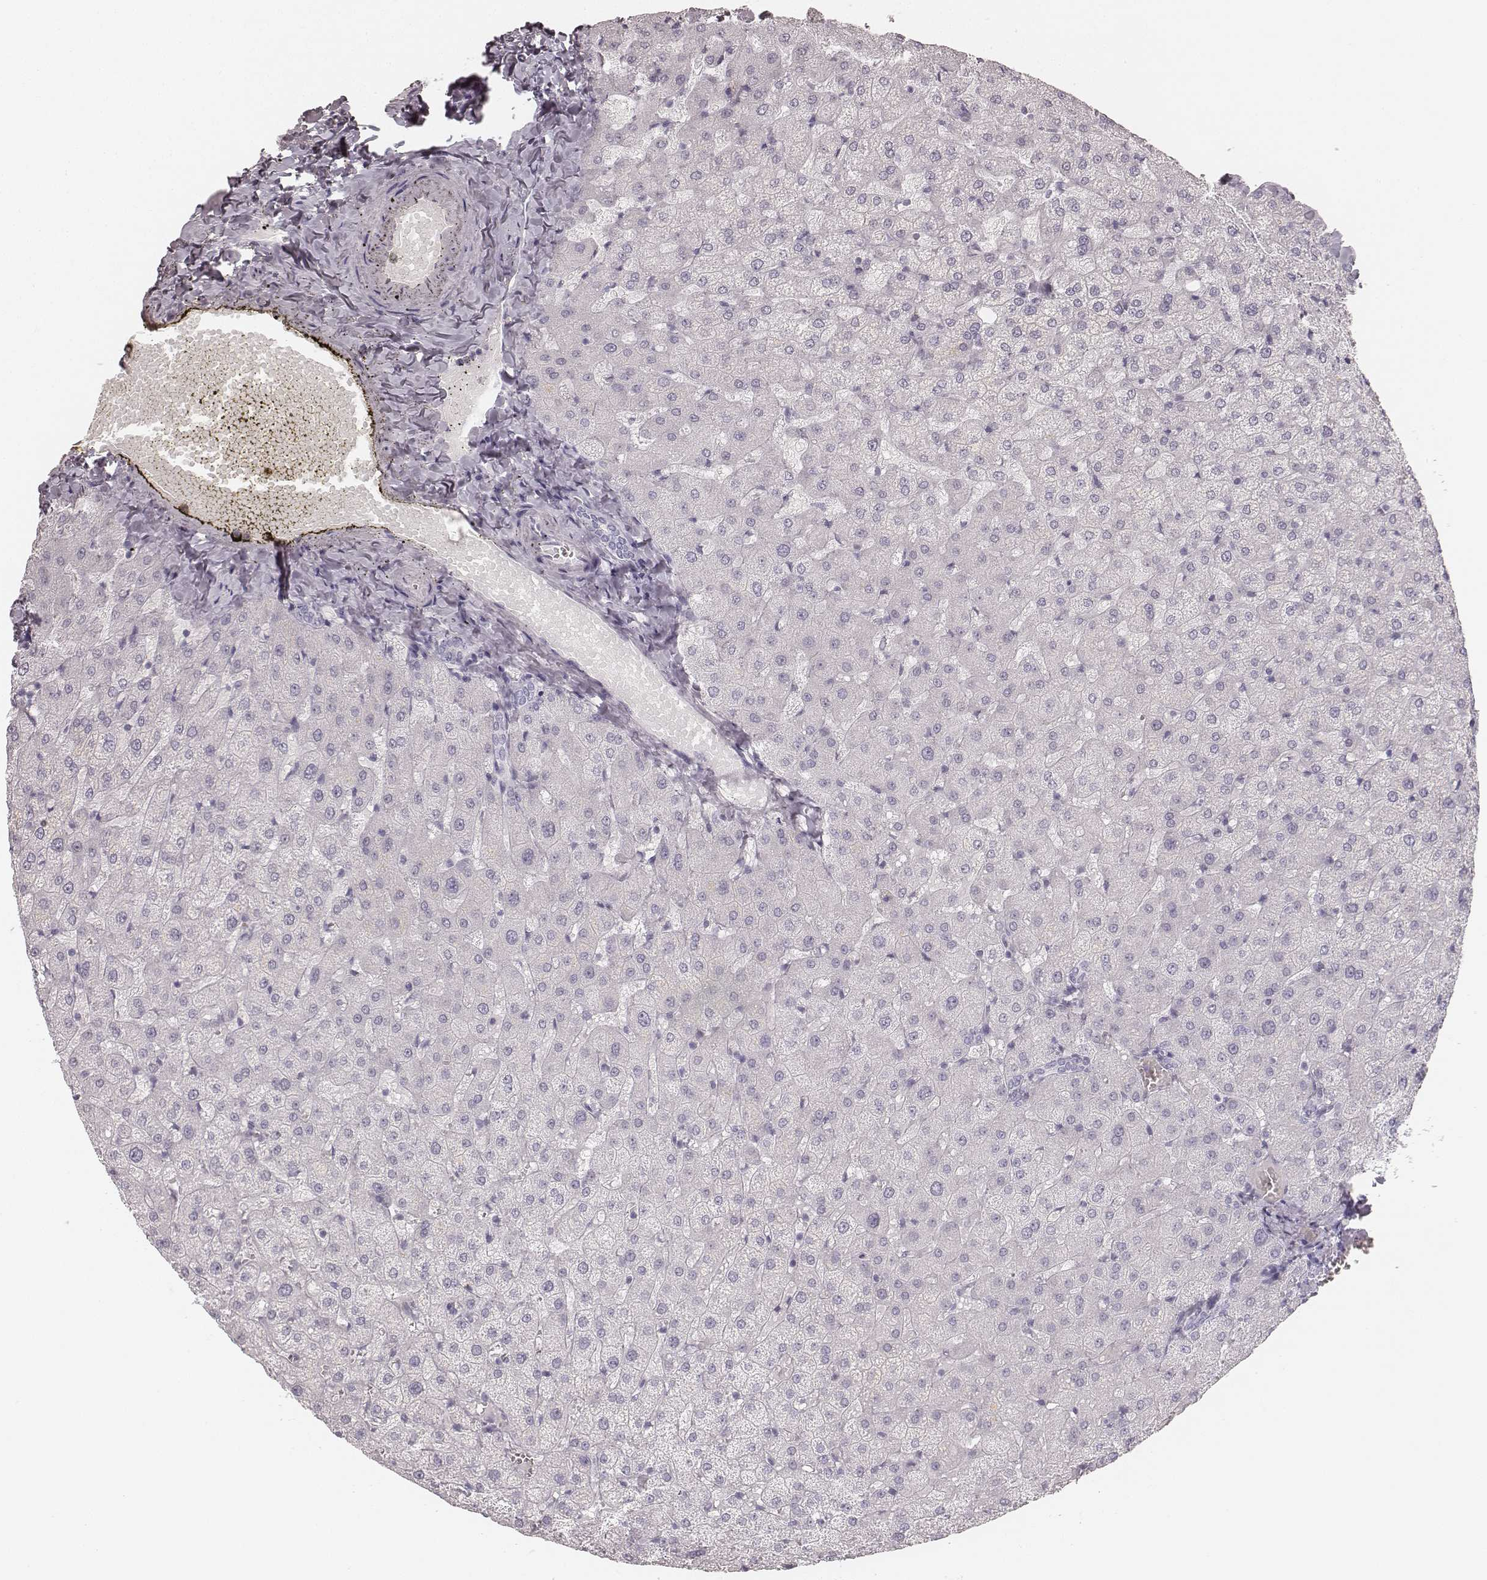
{"staining": {"intensity": "negative", "quantity": "none", "location": "none"}, "tissue": "liver", "cell_type": "Cholangiocytes", "image_type": "normal", "snomed": [{"axis": "morphology", "description": "Normal tissue, NOS"}, {"axis": "topography", "description": "Liver"}], "caption": "This is an immunohistochemistry photomicrograph of normal human liver. There is no expression in cholangiocytes.", "gene": "KRT82", "patient": {"sex": "female", "age": 50}}